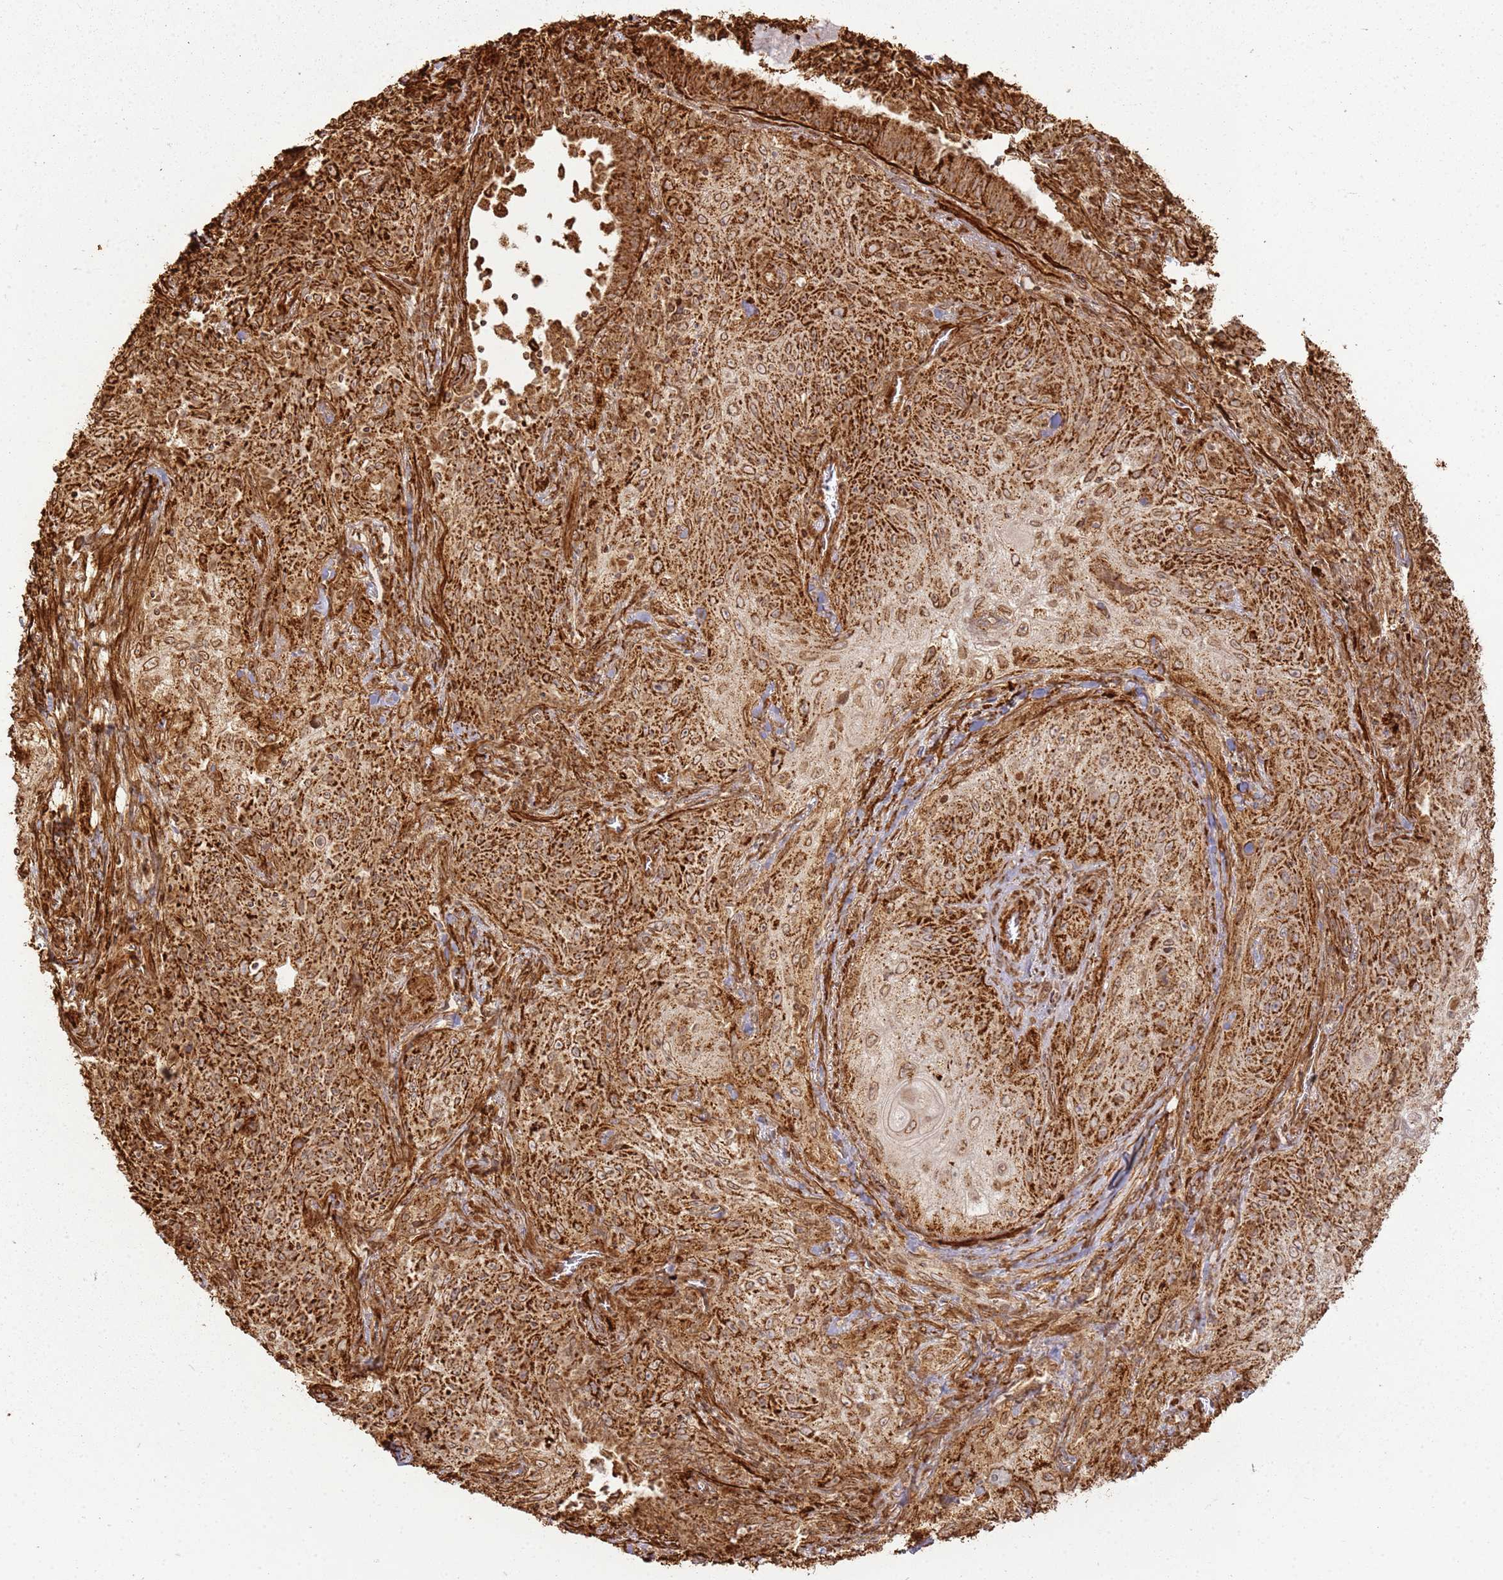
{"staining": {"intensity": "strong", "quantity": ">75%", "location": "cytoplasmic/membranous"}, "tissue": "lung cancer", "cell_type": "Tumor cells", "image_type": "cancer", "snomed": [{"axis": "morphology", "description": "Squamous cell carcinoma, NOS"}, {"axis": "topography", "description": "Lung"}], "caption": "This photomicrograph displays immunohistochemistry staining of human squamous cell carcinoma (lung), with high strong cytoplasmic/membranous expression in approximately >75% of tumor cells.", "gene": "DDX59", "patient": {"sex": "female", "age": 69}}